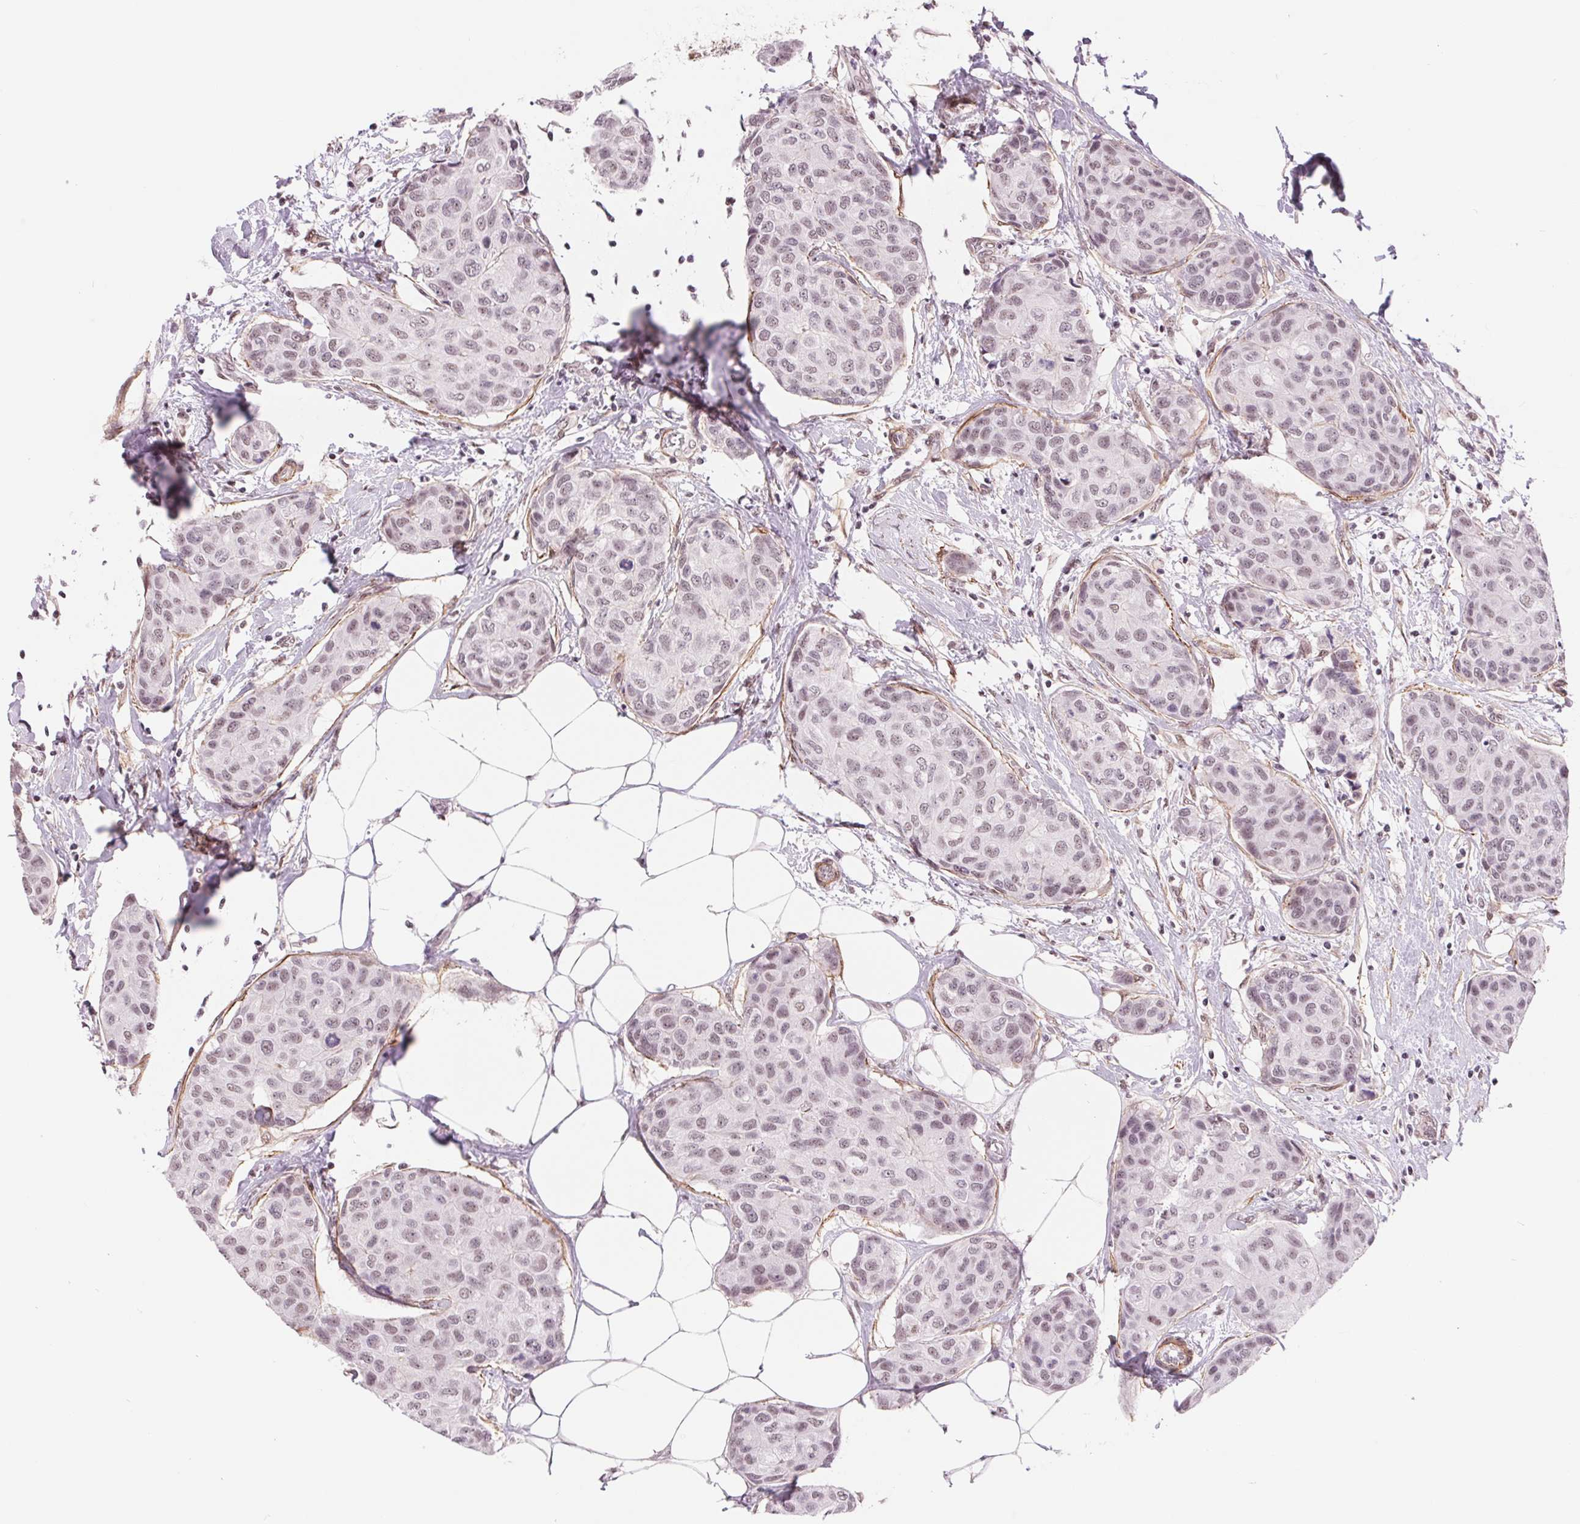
{"staining": {"intensity": "weak", "quantity": "25%-75%", "location": "nuclear"}, "tissue": "breast cancer", "cell_type": "Tumor cells", "image_type": "cancer", "snomed": [{"axis": "morphology", "description": "Duct carcinoma"}, {"axis": "topography", "description": "Breast"}], "caption": "IHC (DAB) staining of breast cancer (invasive ductal carcinoma) shows weak nuclear protein positivity in approximately 25%-75% of tumor cells.", "gene": "BCAT1", "patient": {"sex": "female", "age": 80}}